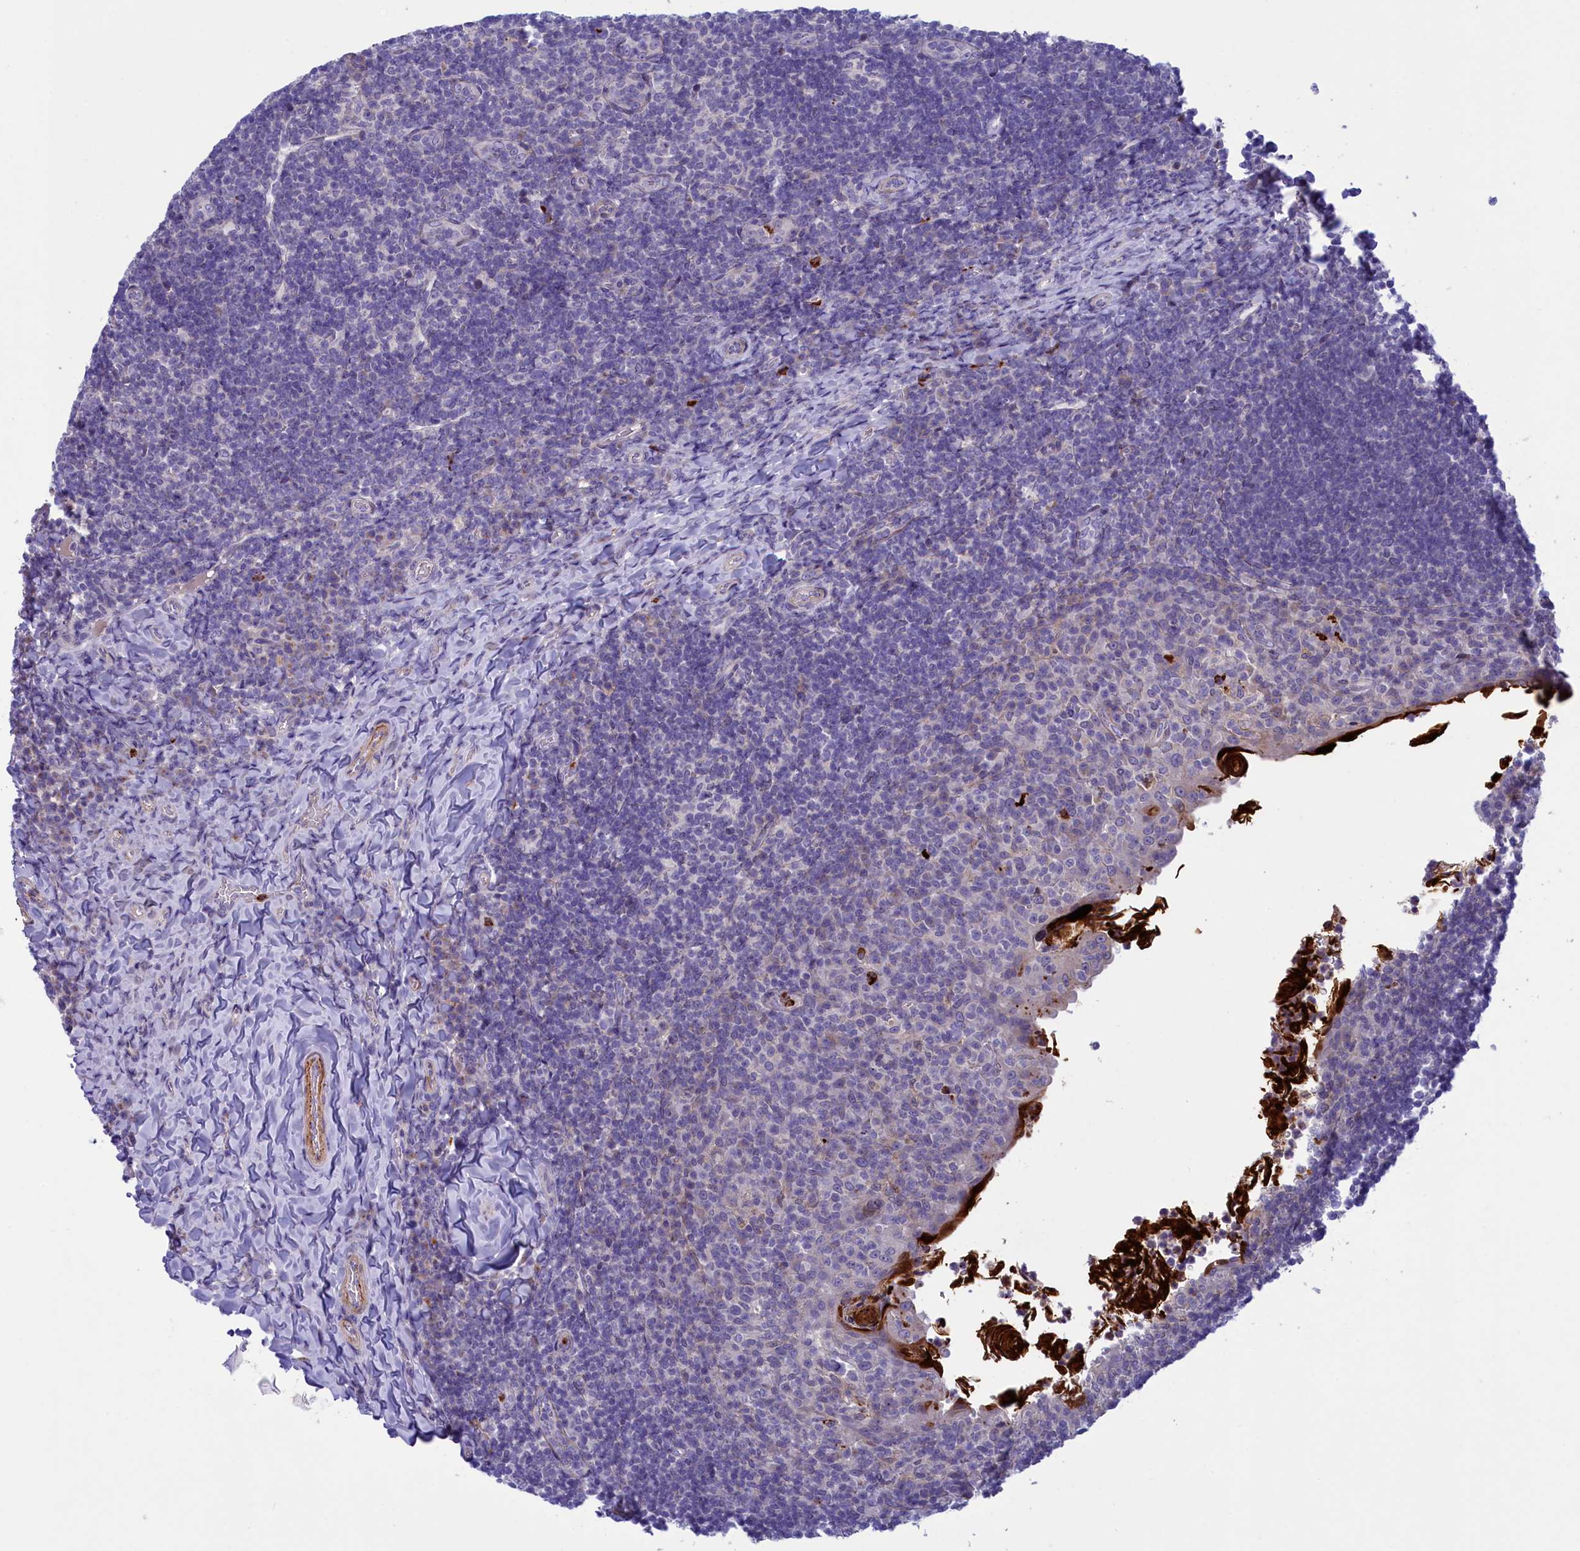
{"staining": {"intensity": "negative", "quantity": "none", "location": "none"}, "tissue": "tonsil", "cell_type": "Germinal center cells", "image_type": "normal", "snomed": [{"axis": "morphology", "description": "Normal tissue, NOS"}, {"axis": "topography", "description": "Tonsil"}], "caption": "Immunohistochemistry image of benign tonsil: human tonsil stained with DAB (3,3'-diaminobenzidine) shows no significant protein staining in germinal center cells.", "gene": "LOXL1", "patient": {"sex": "female", "age": 10}}